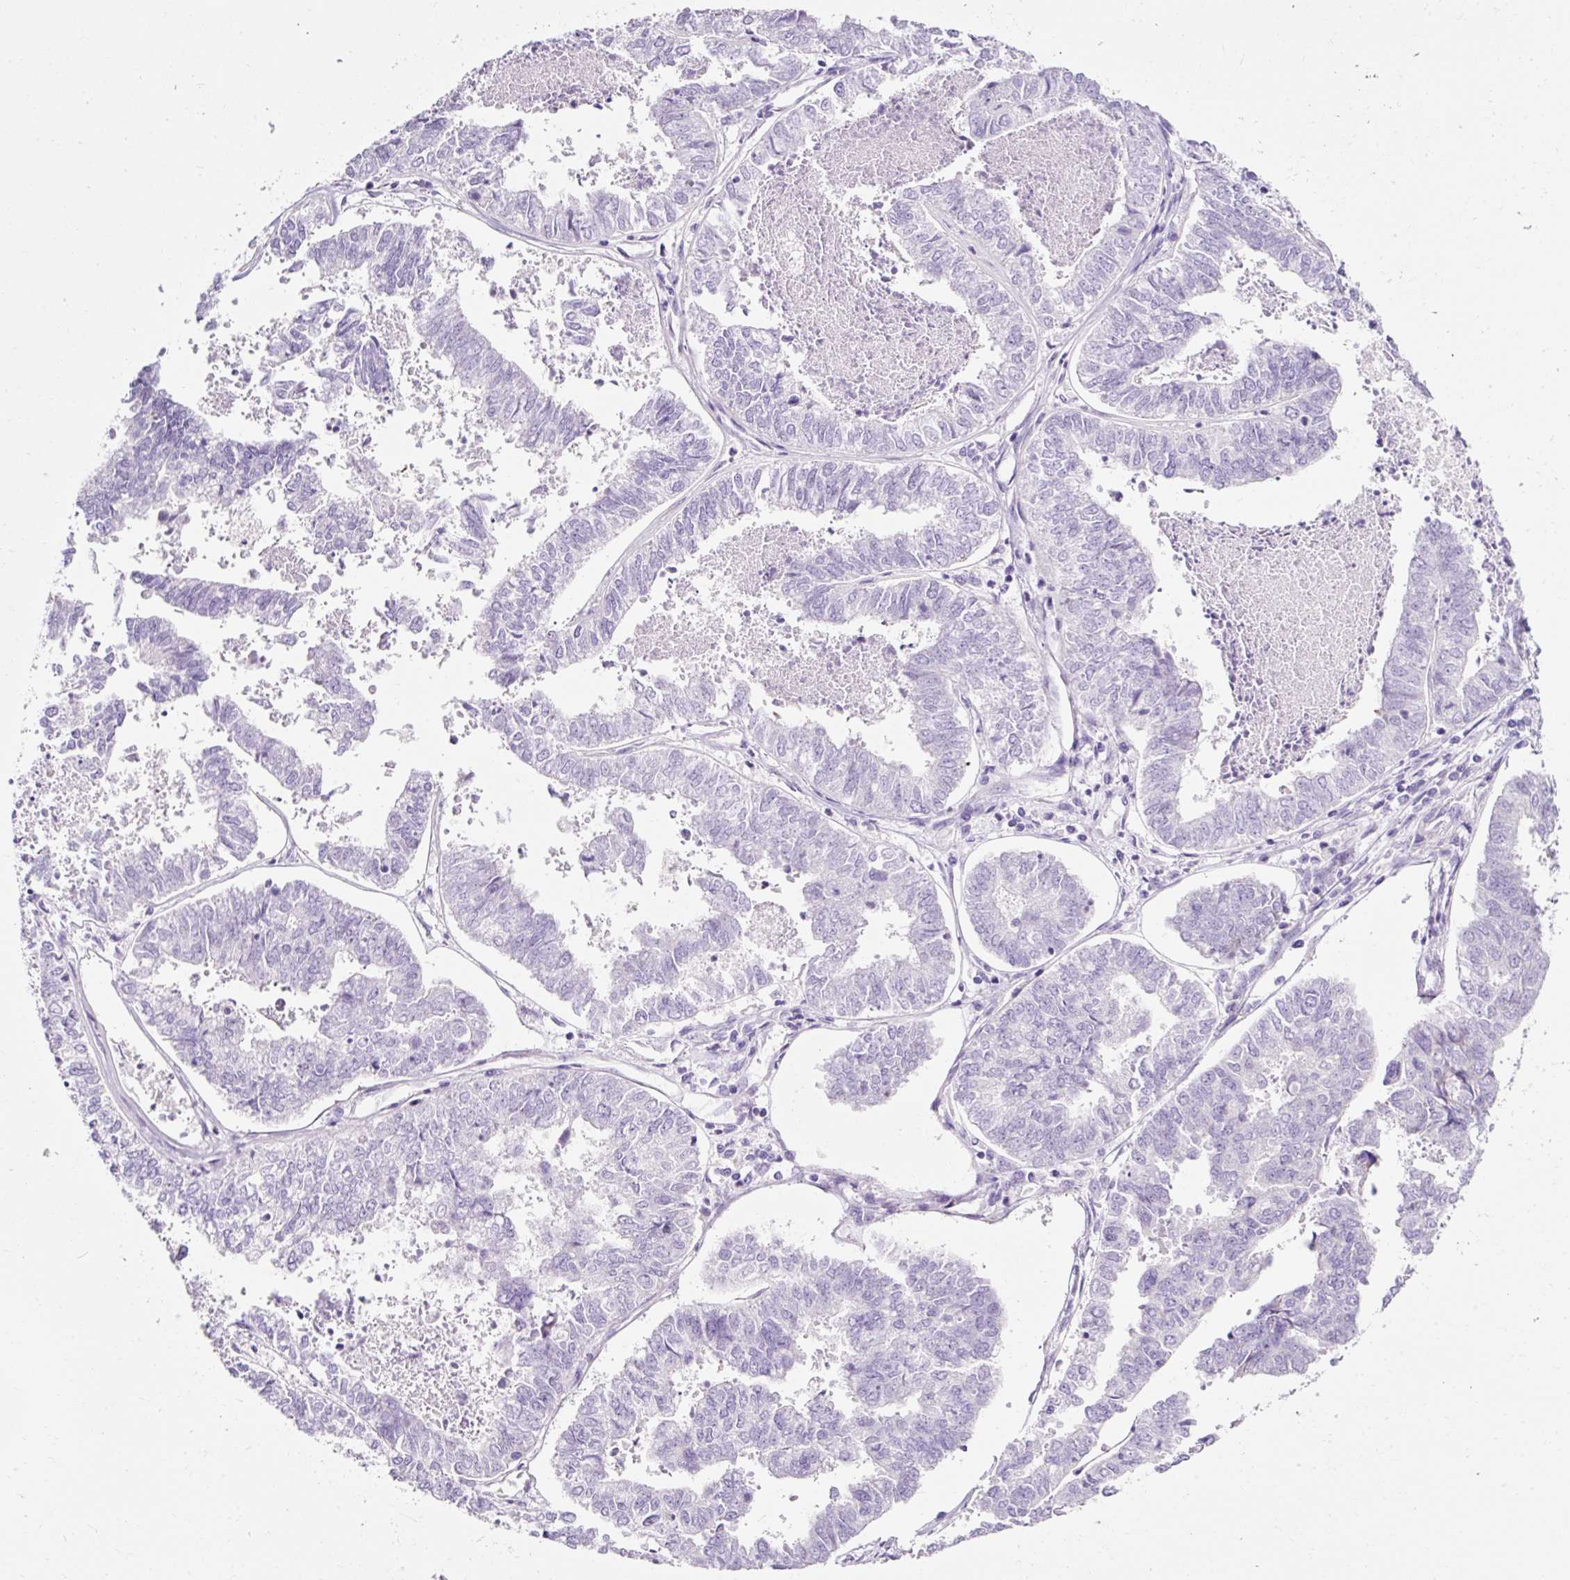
{"staining": {"intensity": "negative", "quantity": "none", "location": "none"}, "tissue": "endometrial cancer", "cell_type": "Tumor cells", "image_type": "cancer", "snomed": [{"axis": "morphology", "description": "Adenocarcinoma, NOS"}, {"axis": "topography", "description": "Endometrium"}], "caption": "High power microscopy photomicrograph of an immunohistochemistry micrograph of endometrial cancer, revealing no significant expression in tumor cells.", "gene": "PLPP2", "patient": {"sex": "female", "age": 73}}